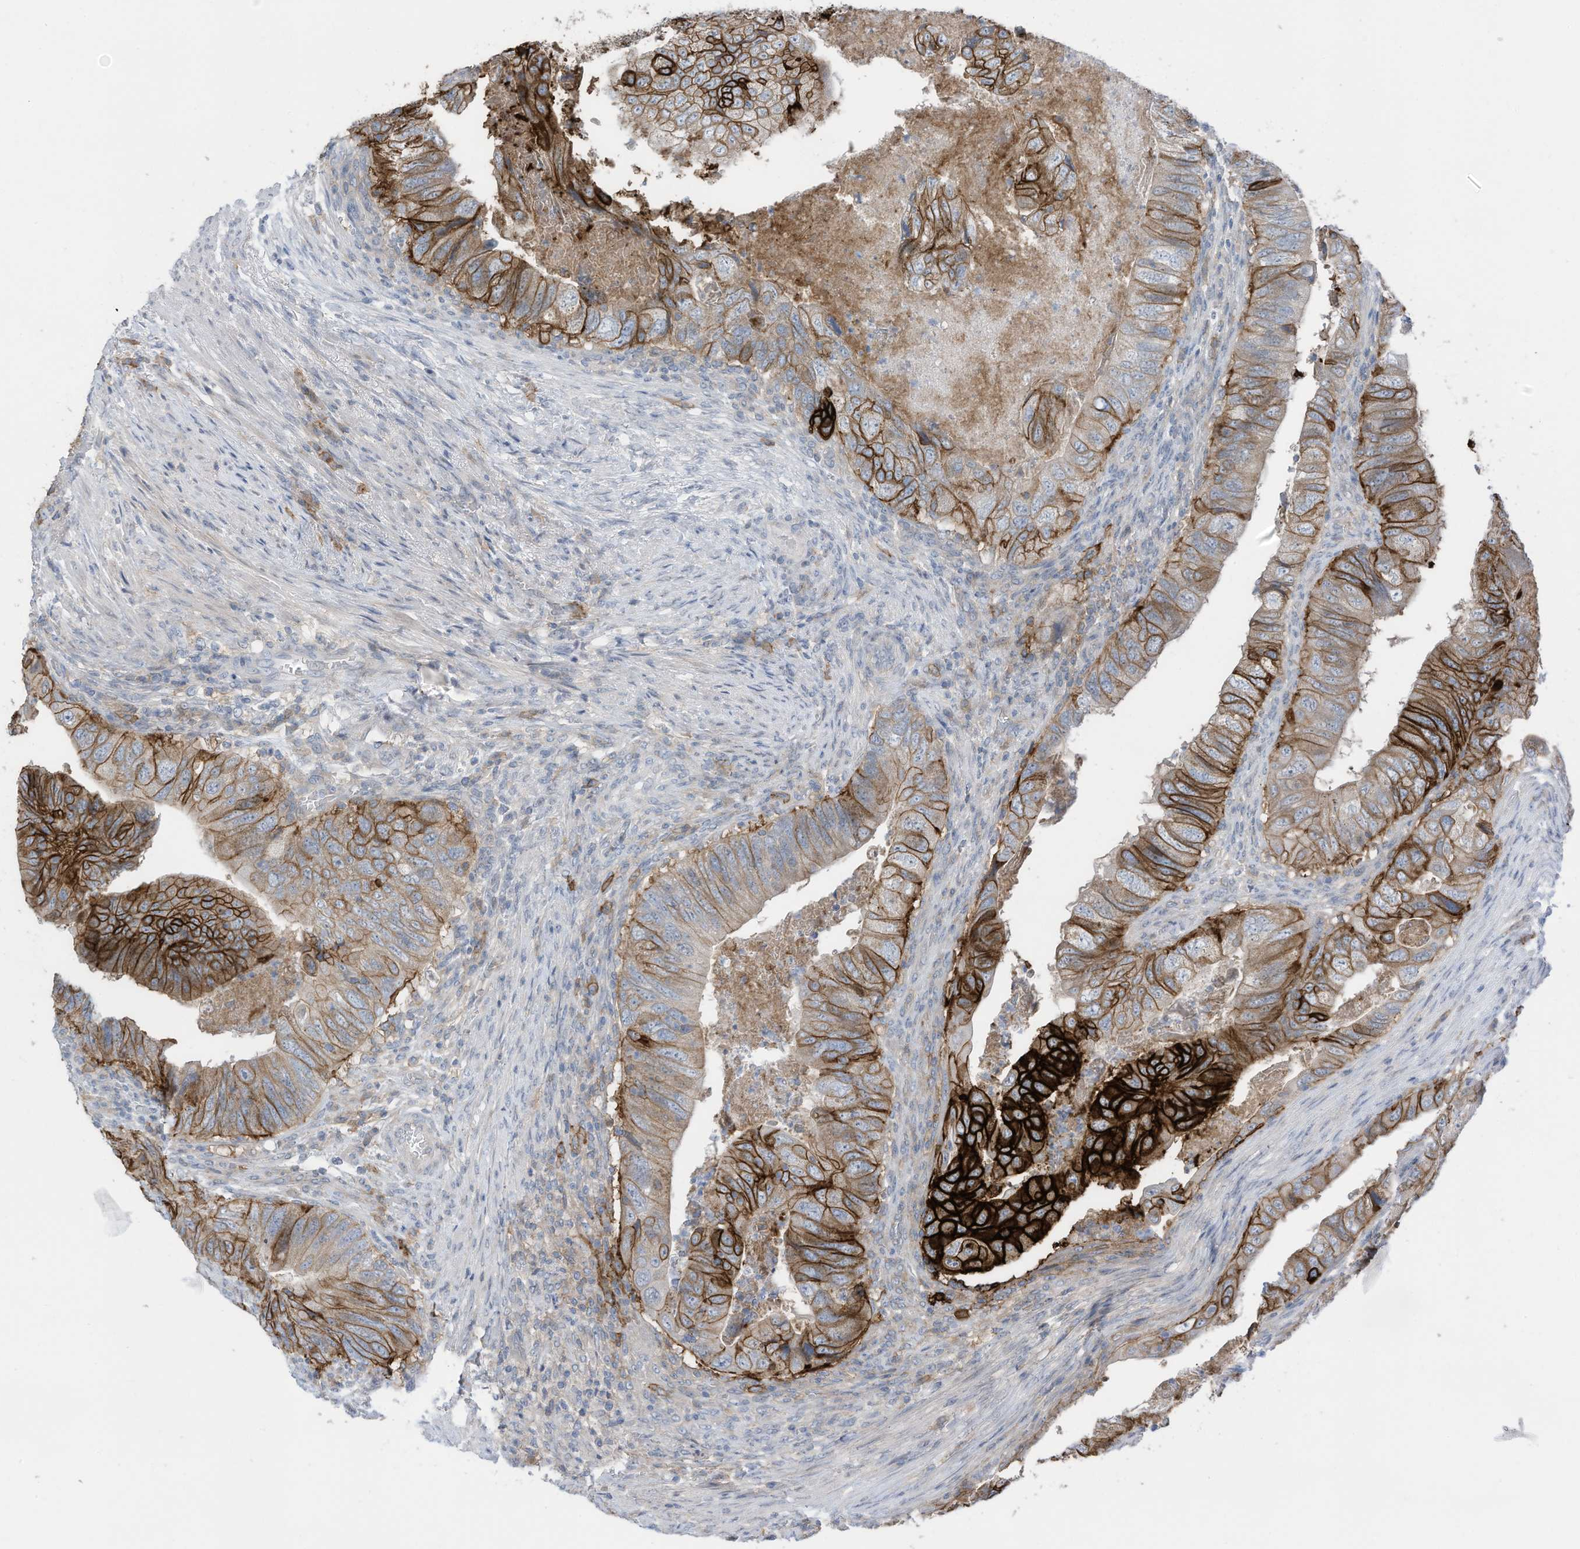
{"staining": {"intensity": "strong", "quantity": ">75%", "location": "cytoplasmic/membranous"}, "tissue": "colorectal cancer", "cell_type": "Tumor cells", "image_type": "cancer", "snomed": [{"axis": "morphology", "description": "Adenocarcinoma, NOS"}, {"axis": "topography", "description": "Rectum"}], "caption": "High-power microscopy captured an IHC micrograph of colorectal cancer, revealing strong cytoplasmic/membranous staining in approximately >75% of tumor cells. (DAB (3,3'-diaminobenzidine) IHC with brightfield microscopy, high magnification).", "gene": "SLC1A5", "patient": {"sex": "male", "age": 63}}